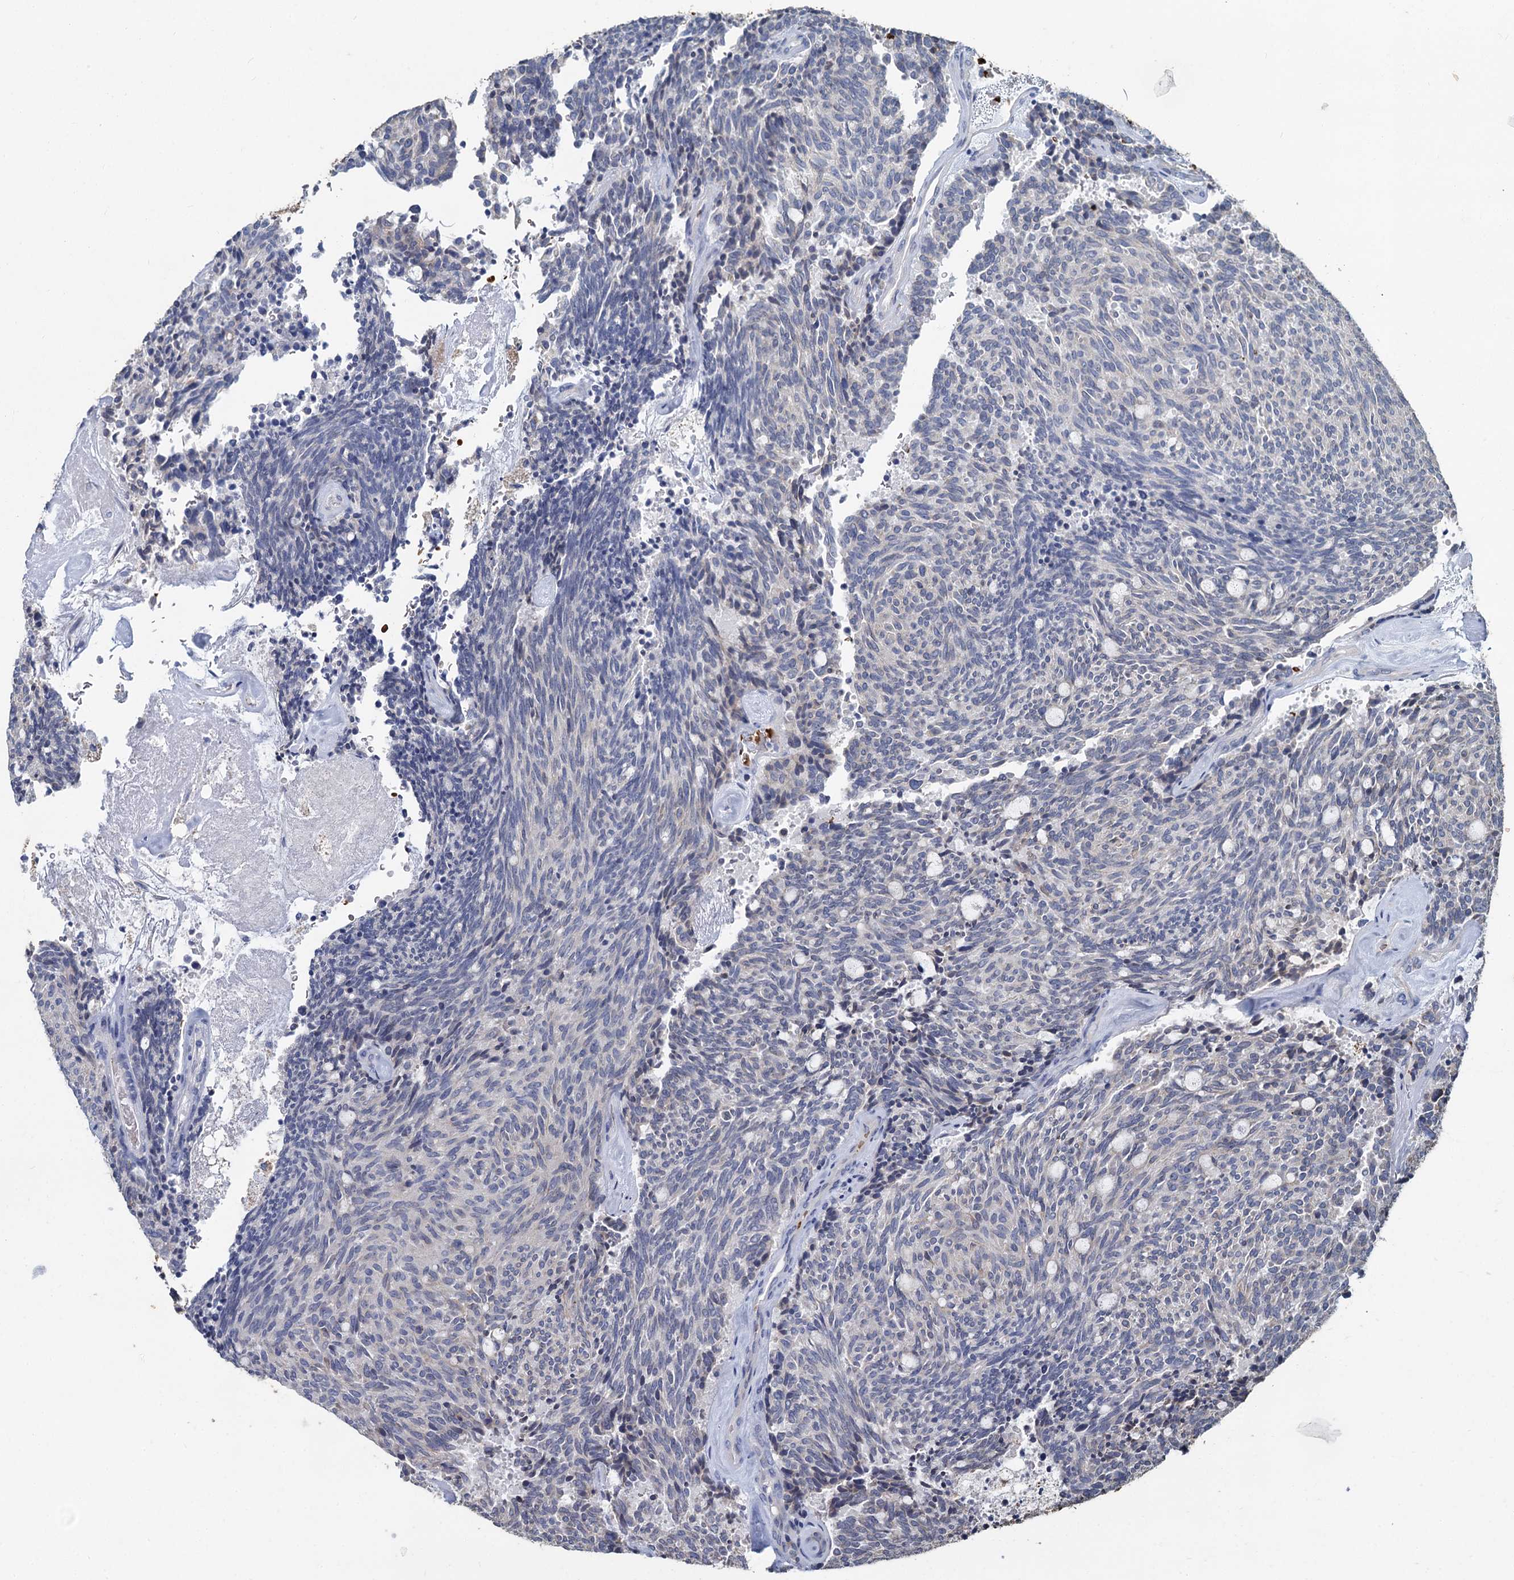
{"staining": {"intensity": "negative", "quantity": "none", "location": "none"}, "tissue": "carcinoid", "cell_type": "Tumor cells", "image_type": "cancer", "snomed": [{"axis": "morphology", "description": "Carcinoid, malignant, NOS"}, {"axis": "topography", "description": "Pancreas"}], "caption": "DAB (3,3'-diaminobenzidine) immunohistochemical staining of human carcinoid exhibits no significant positivity in tumor cells. The staining is performed using DAB (3,3'-diaminobenzidine) brown chromogen with nuclei counter-stained in using hematoxylin.", "gene": "TCTN2", "patient": {"sex": "female", "age": 54}}